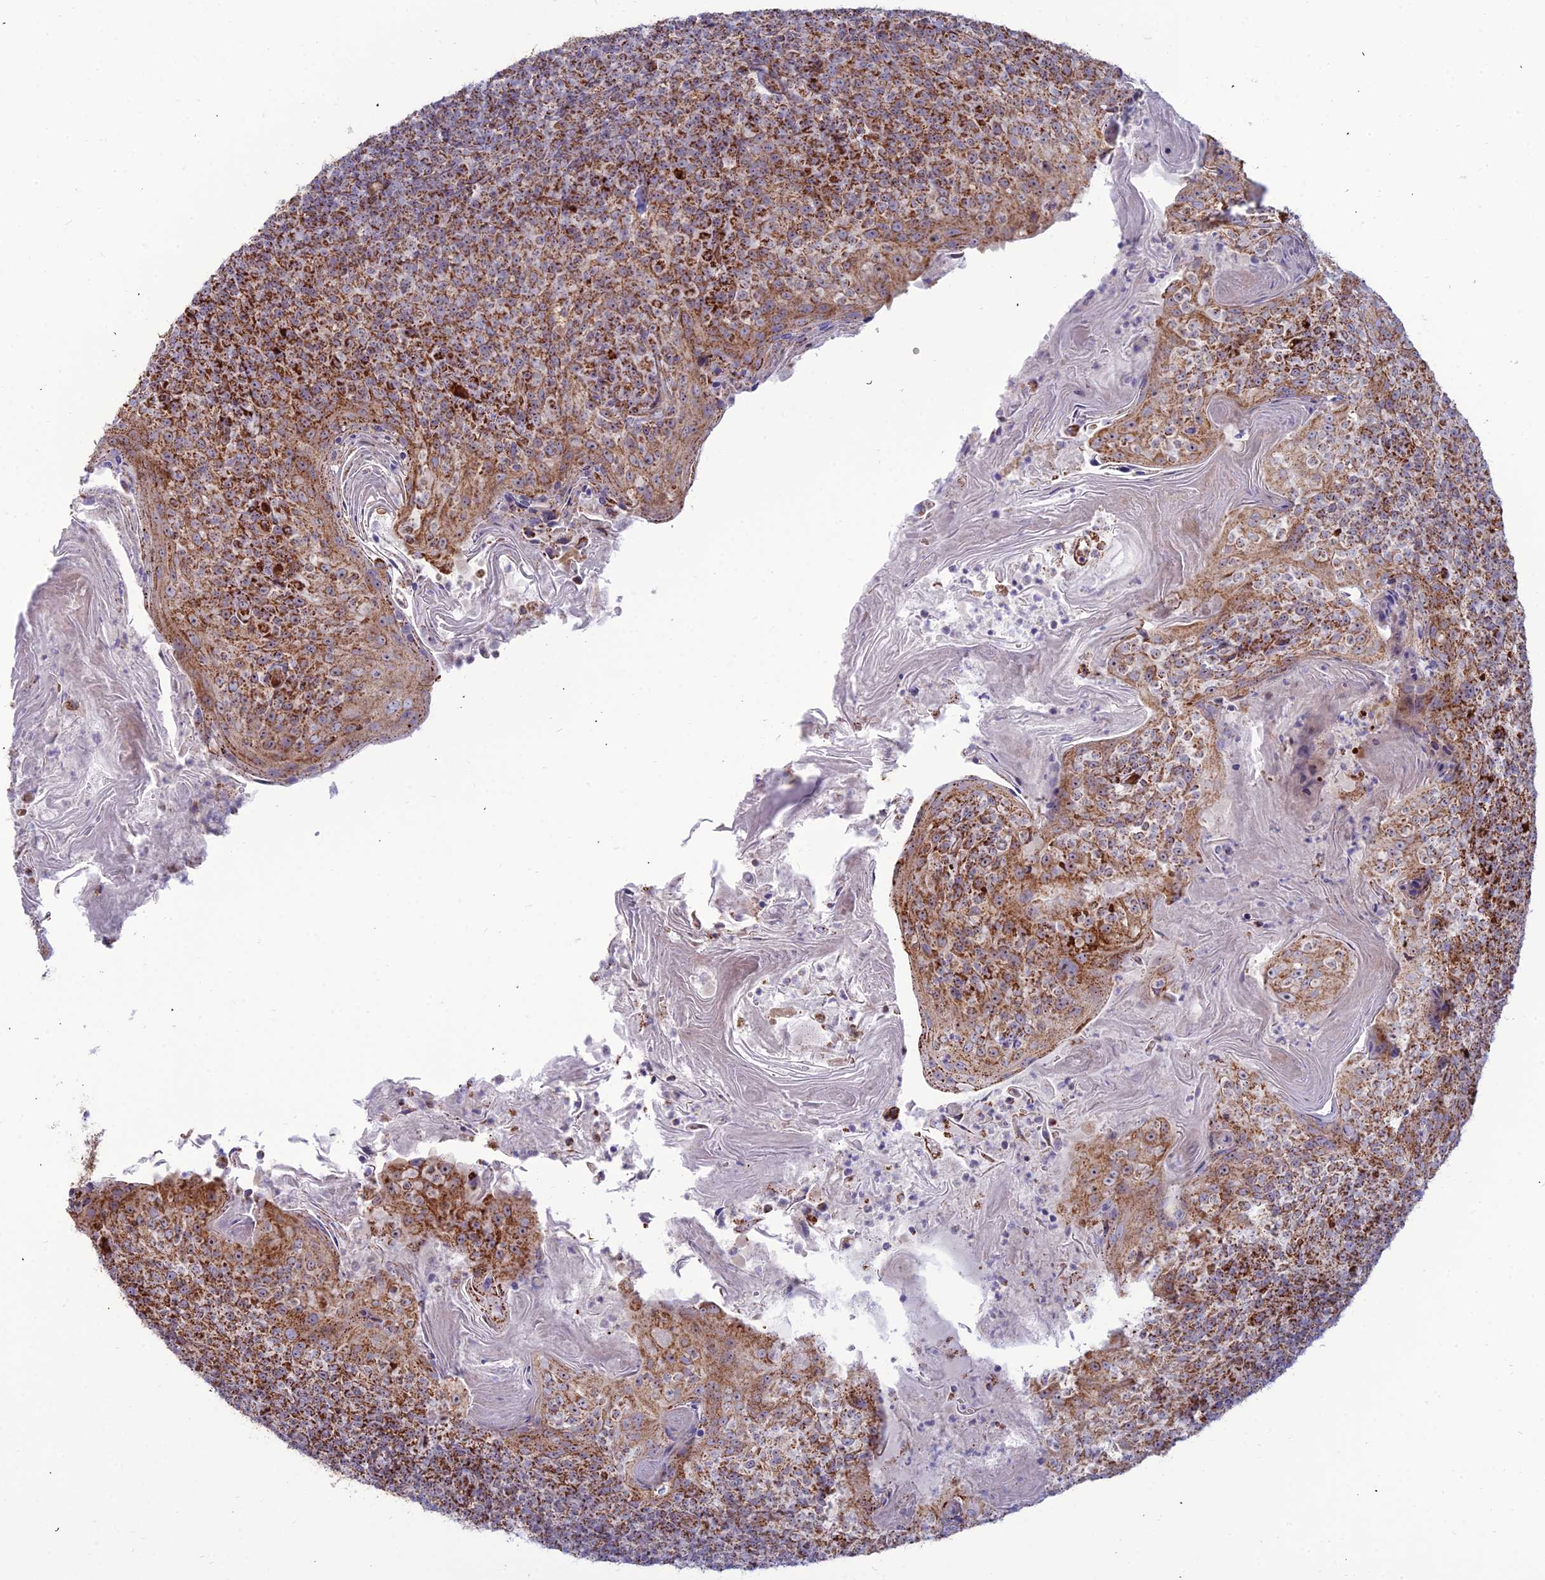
{"staining": {"intensity": "strong", "quantity": "25%-75%", "location": "cytoplasmic/membranous"}, "tissue": "tonsil", "cell_type": "Germinal center cells", "image_type": "normal", "snomed": [{"axis": "morphology", "description": "Normal tissue, NOS"}, {"axis": "topography", "description": "Tonsil"}], "caption": "Immunohistochemistry (IHC) of normal human tonsil demonstrates high levels of strong cytoplasmic/membranous expression in approximately 25%-75% of germinal center cells. The protein is shown in brown color, while the nuclei are stained blue.", "gene": "SLC35F4", "patient": {"sex": "female", "age": 10}}